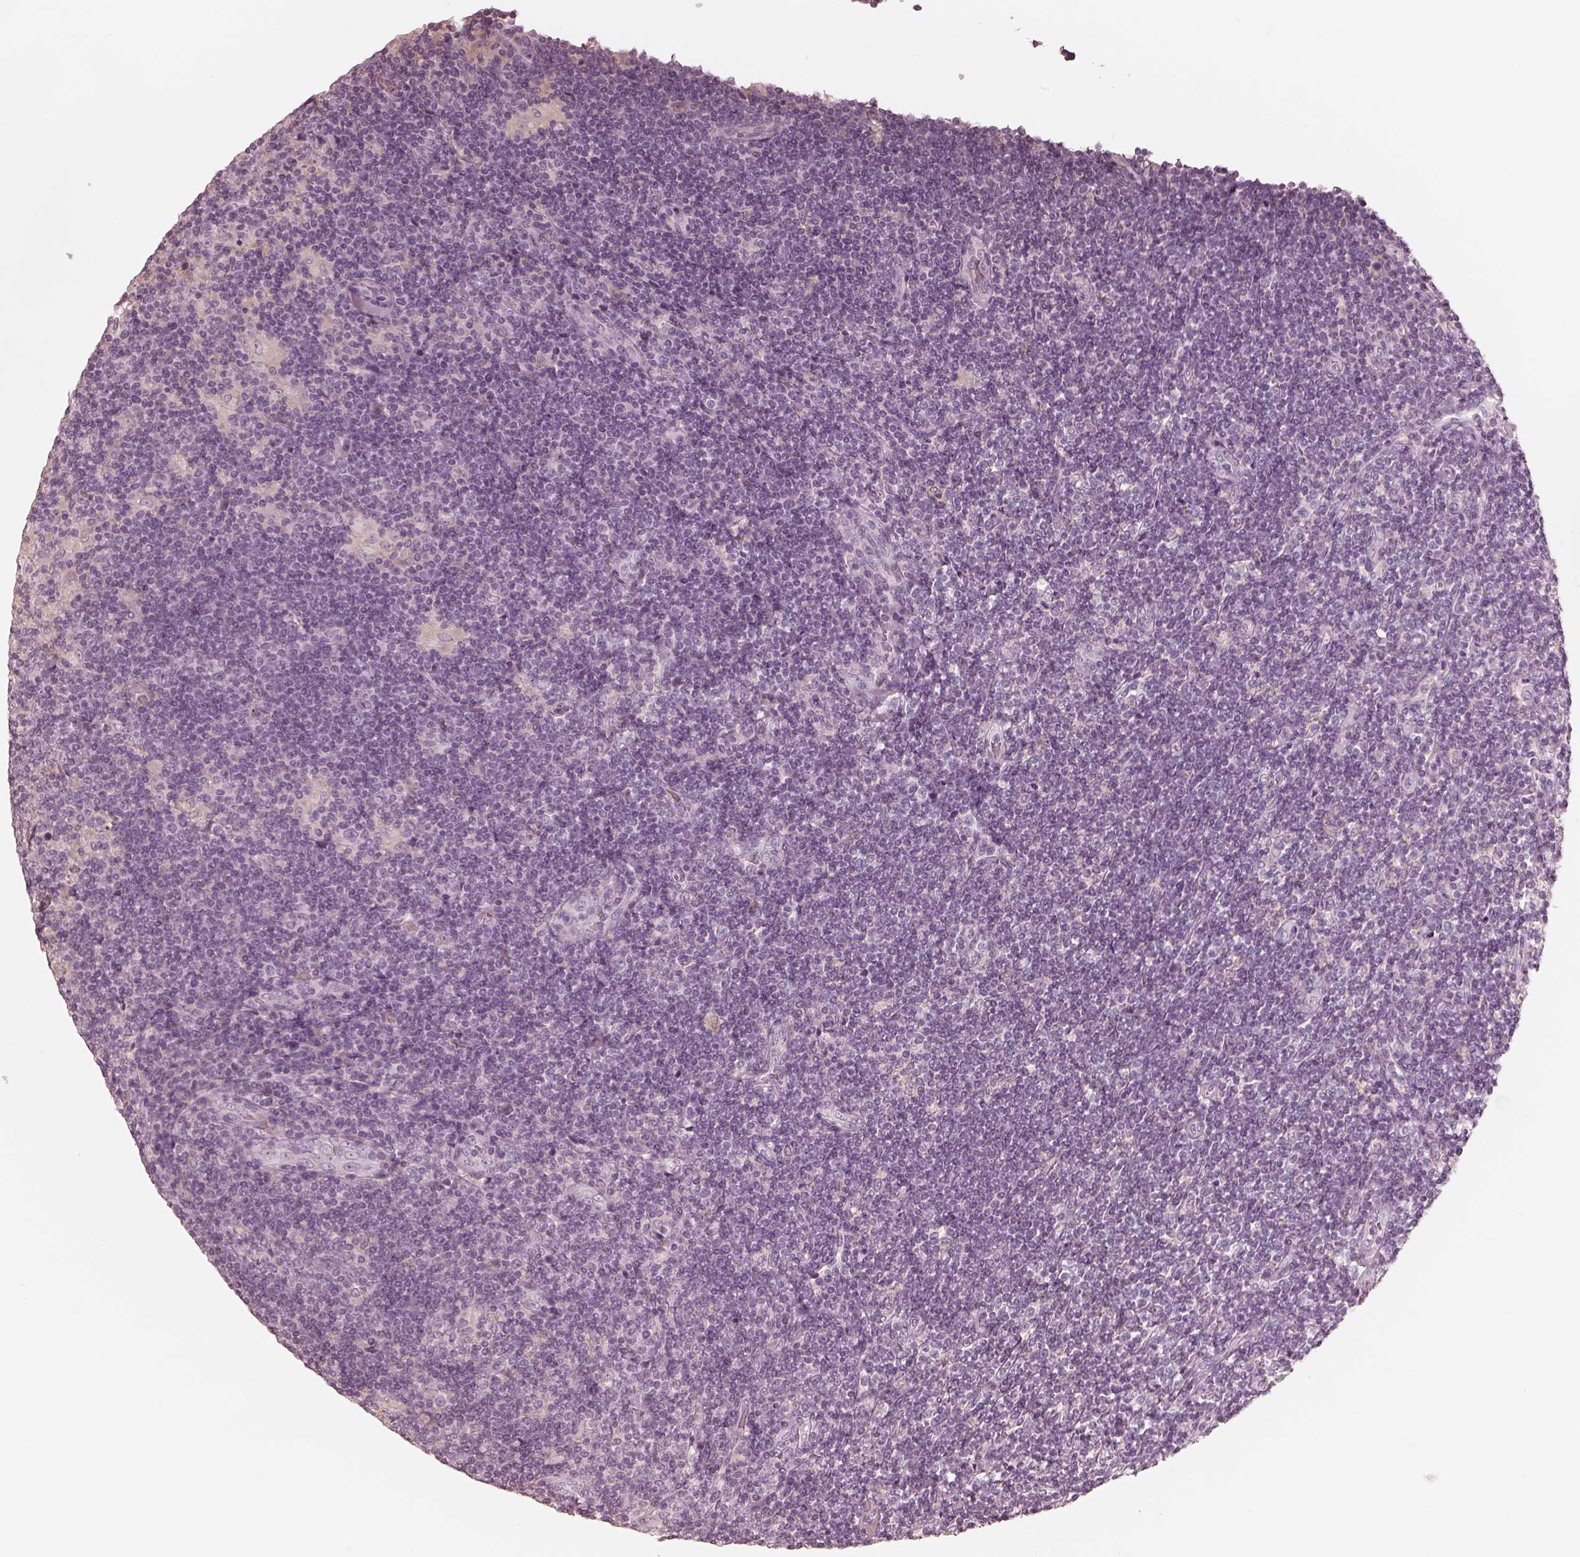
{"staining": {"intensity": "negative", "quantity": "none", "location": "none"}, "tissue": "lymphoma", "cell_type": "Tumor cells", "image_type": "cancer", "snomed": [{"axis": "morphology", "description": "Hodgkin's disease, NOS"}, {"axis": "topography", "description": "Lymph node"}], "caption": "Histopathology image shows no significant protein positivity in tumor cells of Hodgkin's disease.", "gene": "CALR3", "patient": {"sex": "male", "age": 40}}